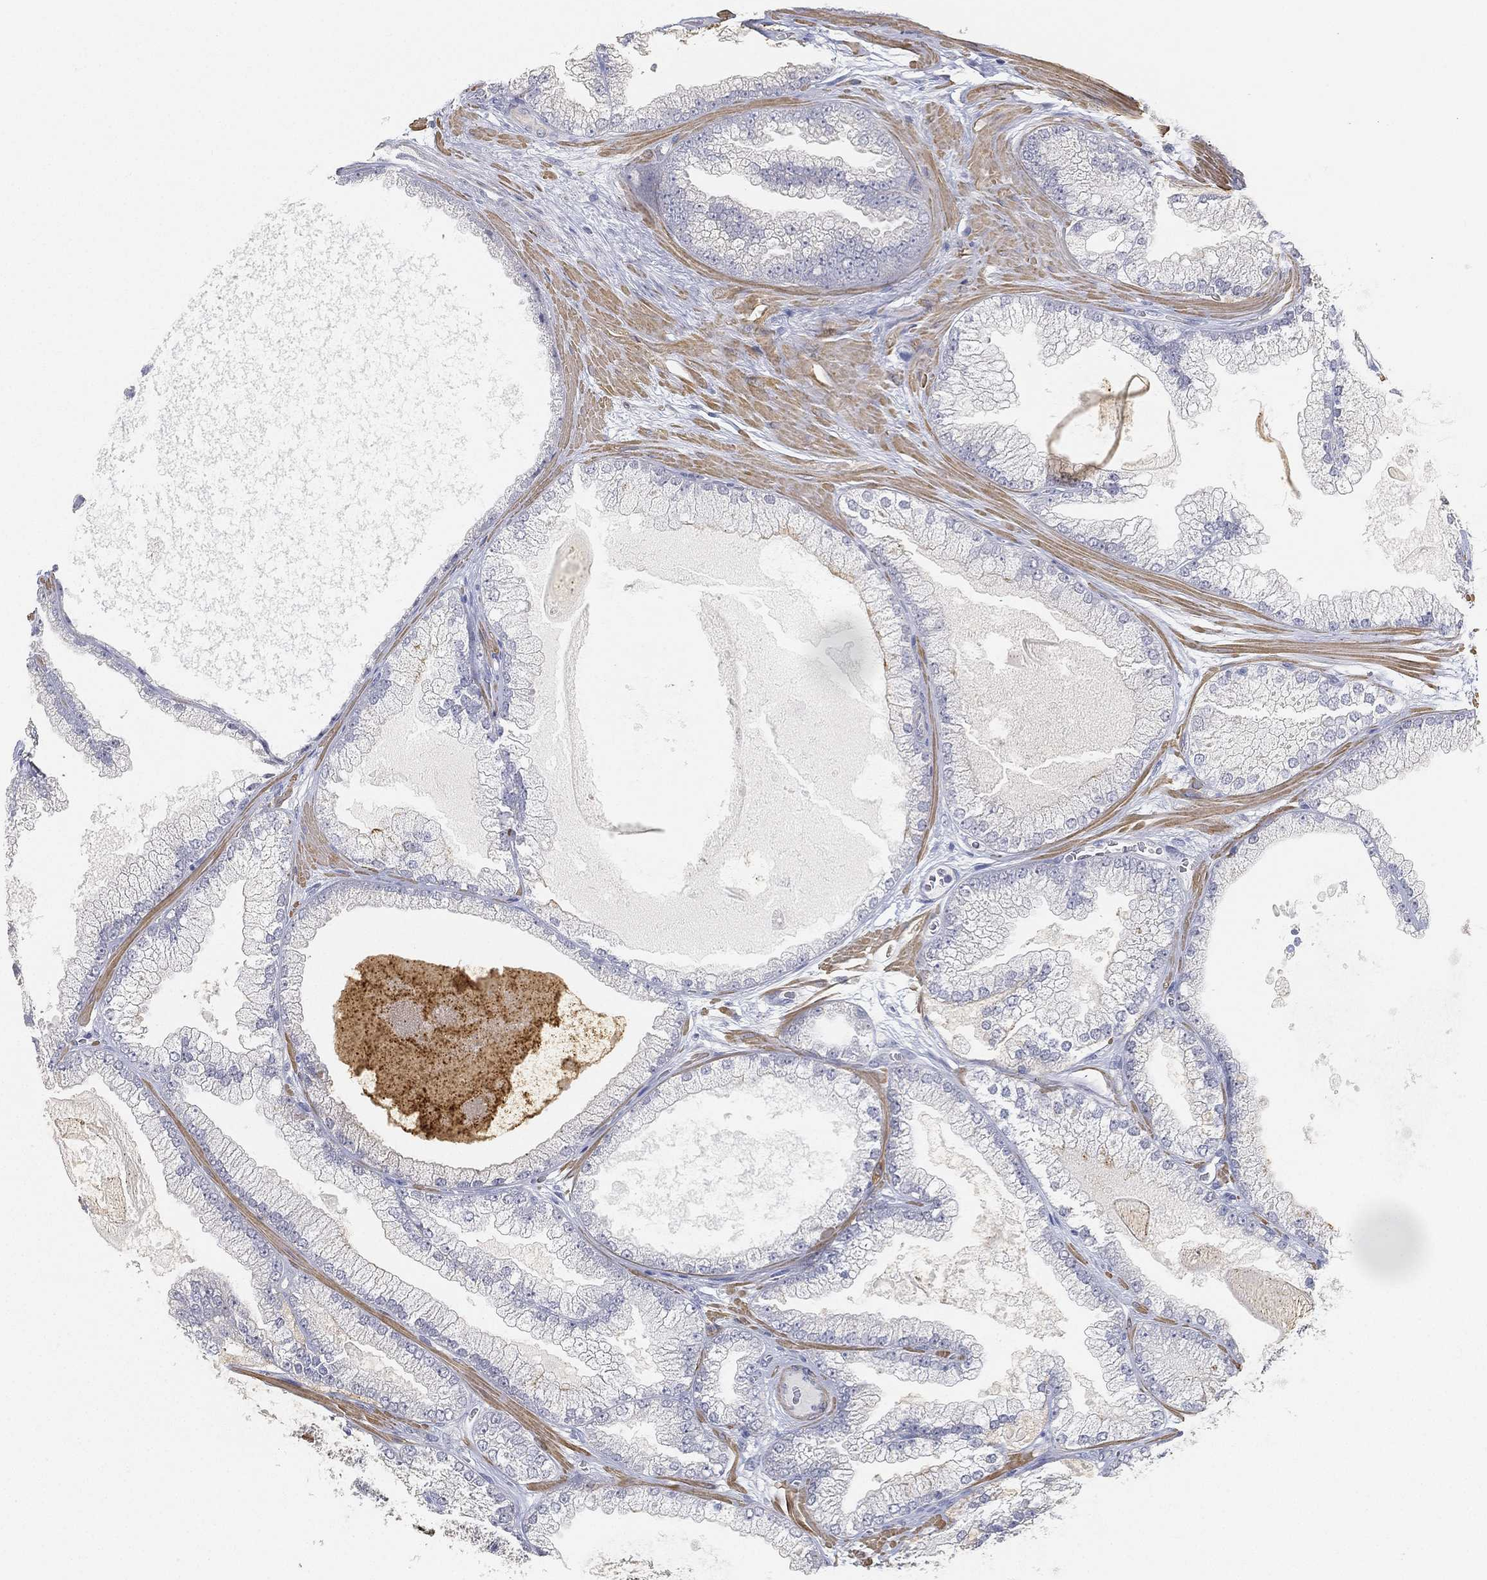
{"staining": {"intensity": "negative", "quantity": "none", "location": "none"}, "tissue": "prostate cancer", "cell_type": "Tumor cells", "image_type": "cancer", "snomed": [{"axis": "morphology", "description": "Adenocarcinoma, Low grade"}, {"axis": "topography", "description": "Prostate"}], "caption": "There is no significant expression in tumor cells of adenocarcinoma (low-grade) (prostate).", "gene": "GPR61", "patient": {"sex": "male", "age": 57}}